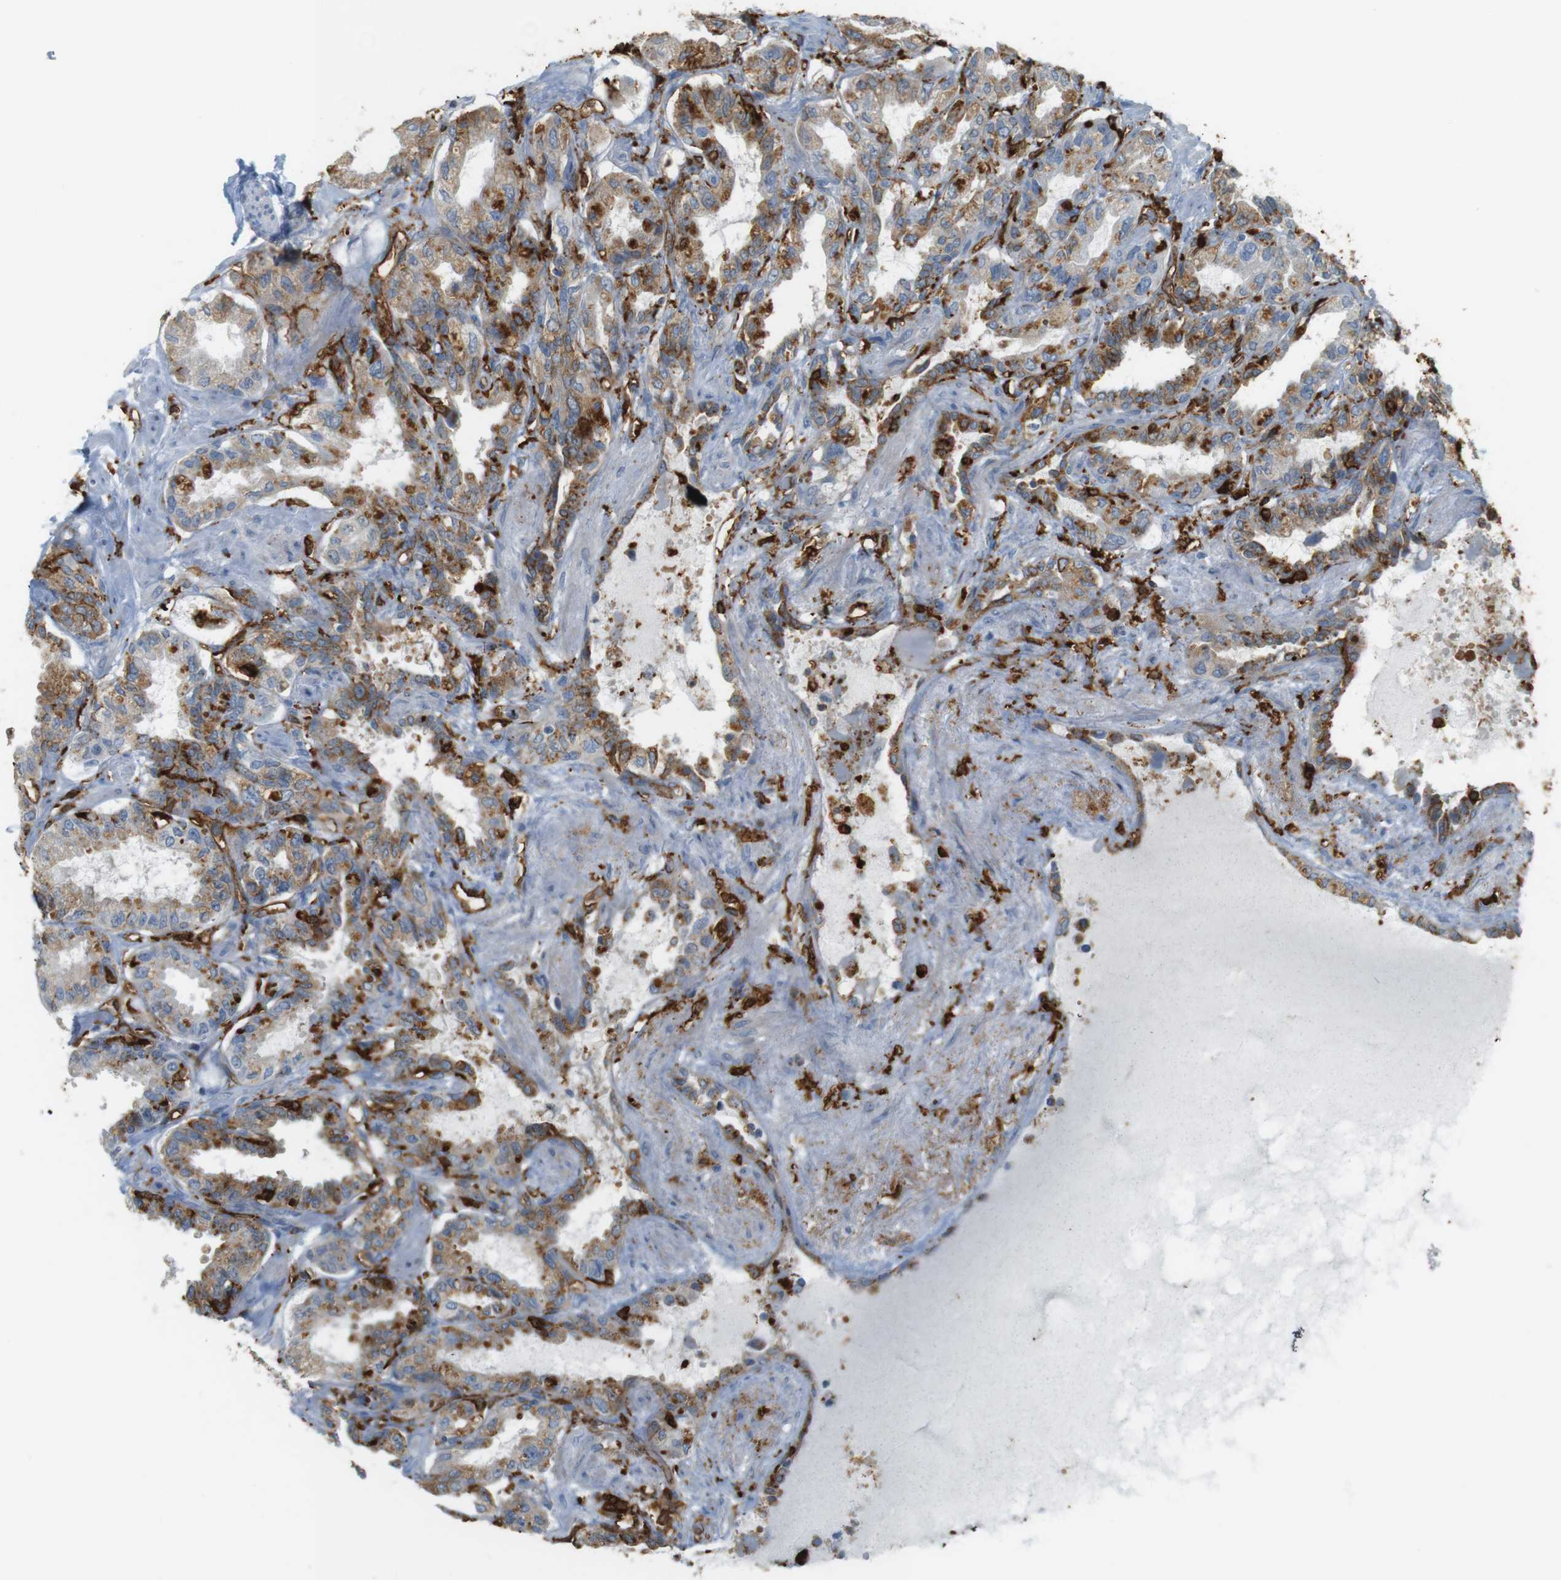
{"staining": {"intensity": "moderate", "quantity": ">75%", "location": "cytoplasmic/membranous"}, "tissue": "seminal vesicle", "cell_type": "Glandular cells", "image_type": "normal", "snomed": [{"axis": "morphology", "description": "Normal tissue, NOS"}, {"axis": "topography", "description": "Seminal veicle"}], "caption": "The immunohistochemical stain labels moderate cytoplasmic/membranous staining in glandular cells of normal seminal vesicle.", "gene": "HLA", "patient": {"sex": "male", "age": 61}}